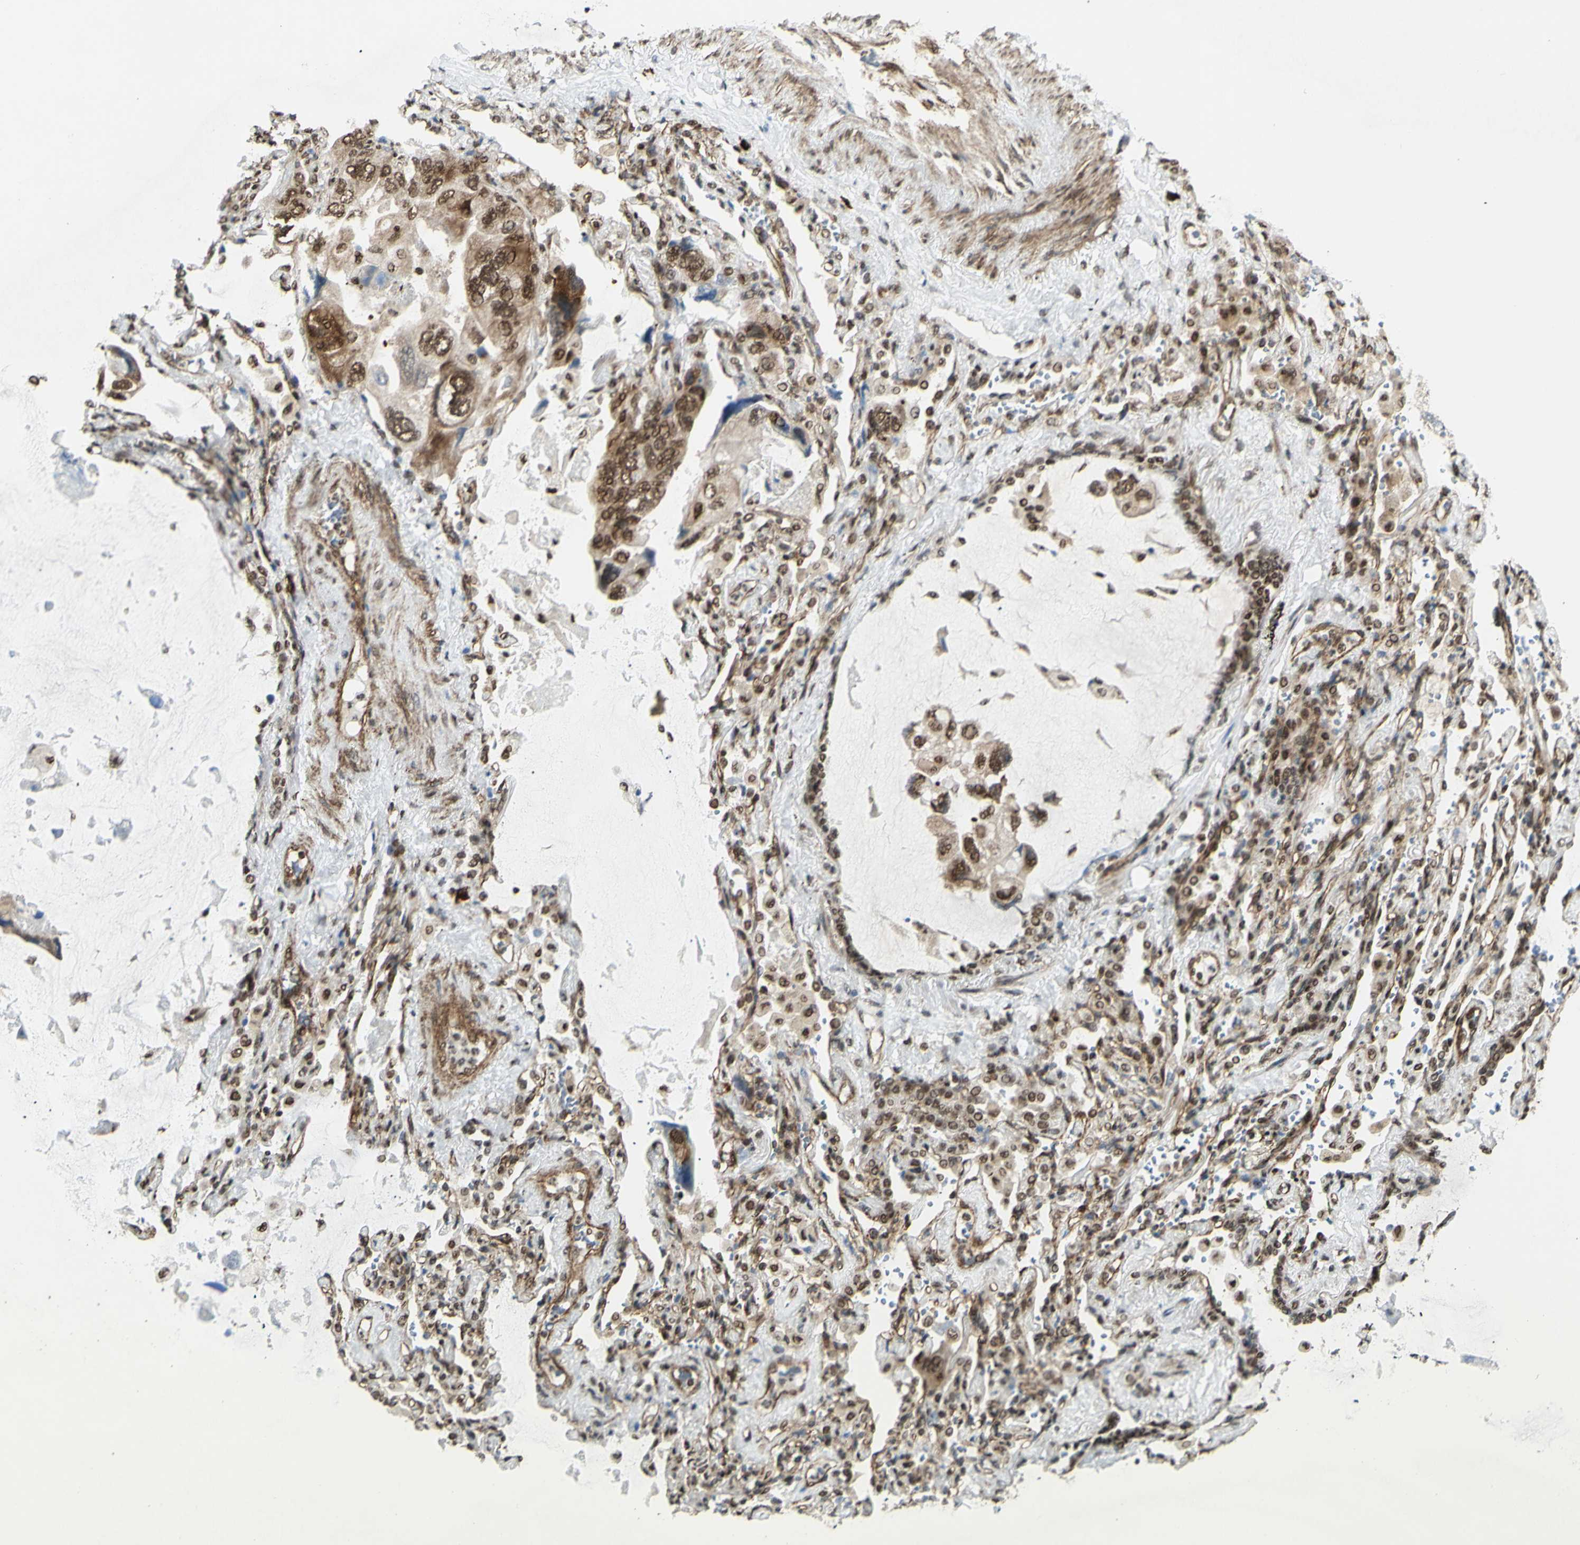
{"staining": {"intensity": "moderate", "quantity": ">75%", "location": "nuclear"}, "tissue": "lung cancer", "cell_type": "Tumor cells", "image_type": "cancer", "snomed": [{"axis": "morphology", "description": "Squamous cell carcinoma, NOS"}, {"axis": "topography", "description": "Lung"}], "caption": "IHC photomicrograph of neoplastic tissue: lung squamous cell carcinoma stained using immunohistochemistry displays medium levels of moderate protein expression localized specifically in the nuclear of tumor cells, appearing as a nuclear brown color.", "gene": "ZMYM6", "patient": {"sex": "female", "age": 73}}